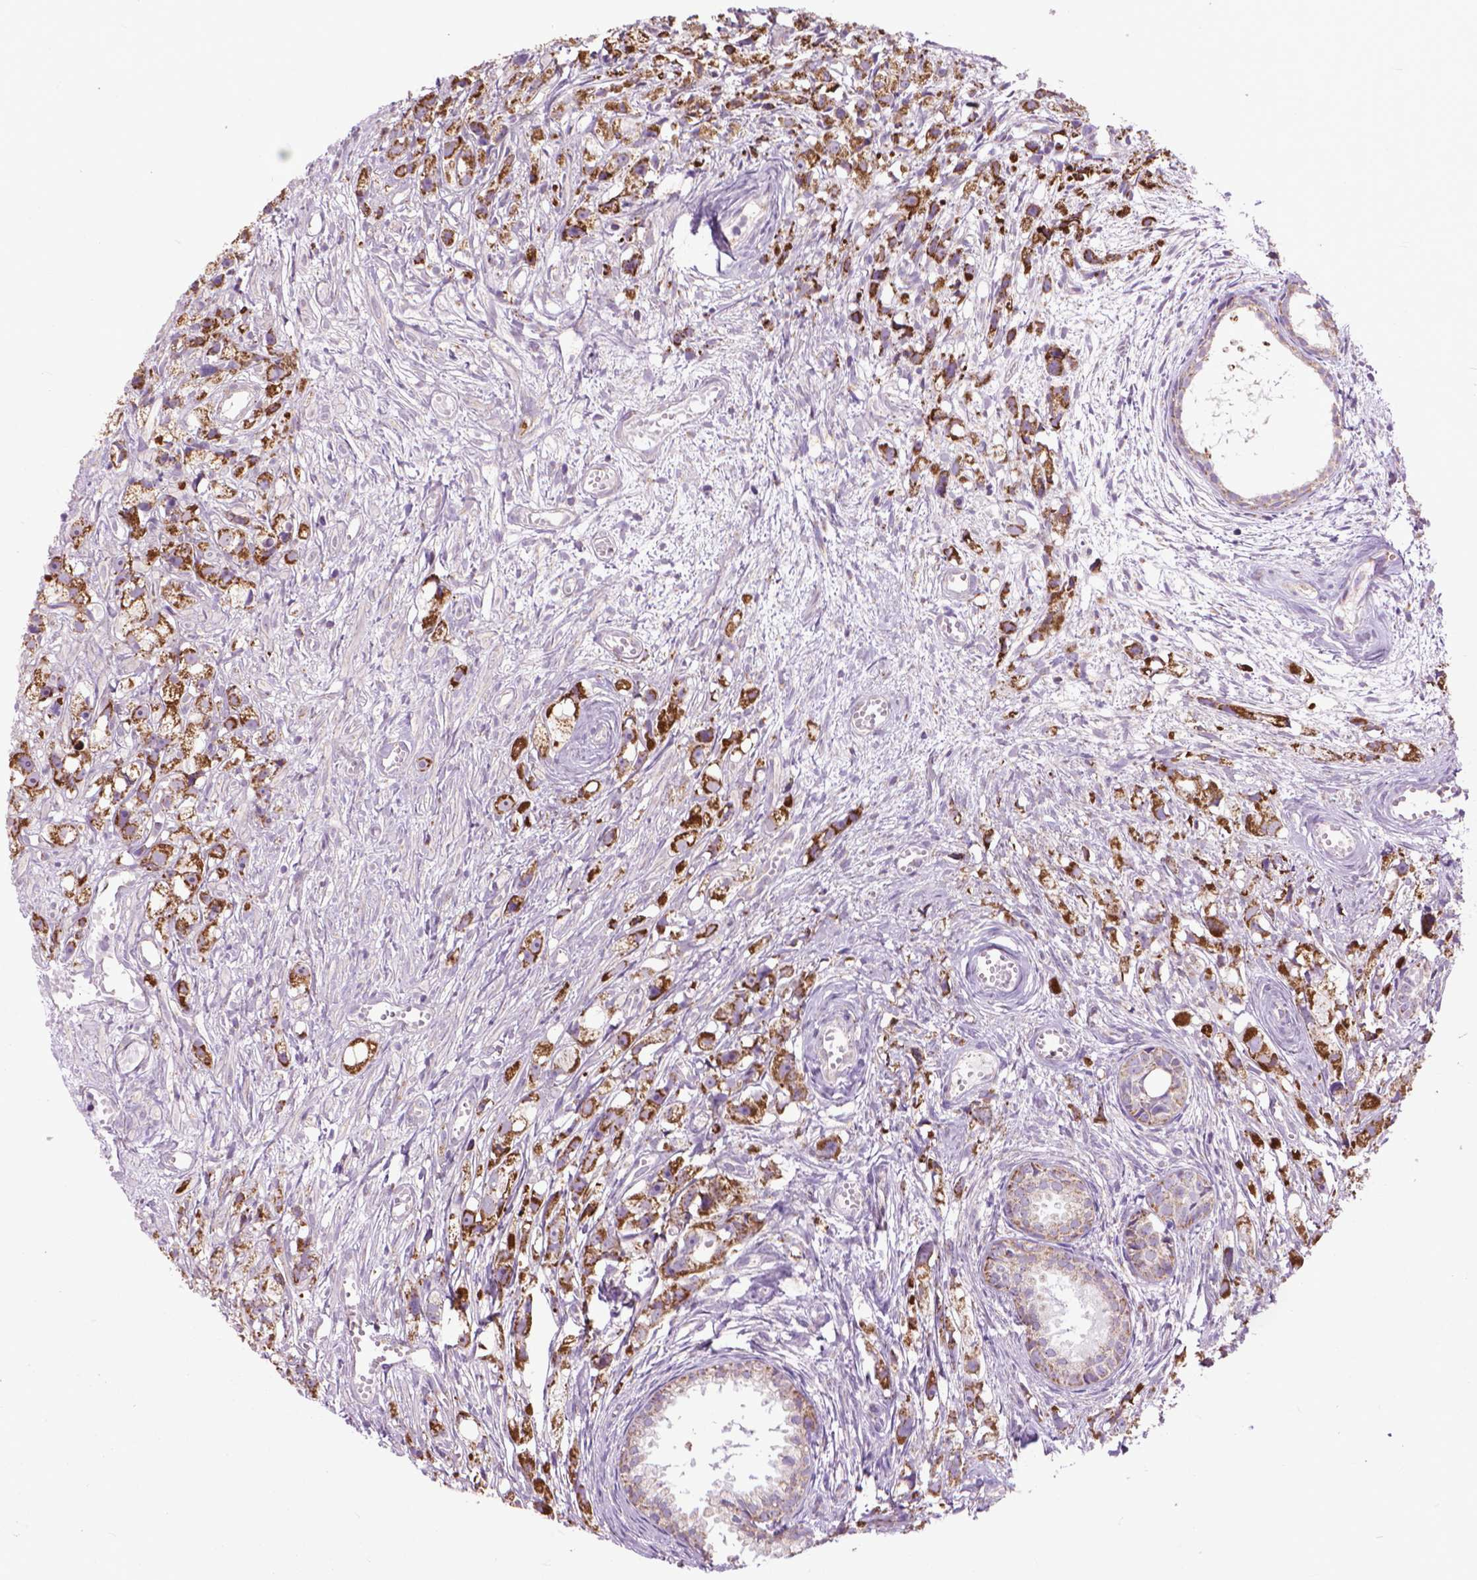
{"staining": {"intensity": "strong", "quantity": ">75%", "location": "cytoplasmic/membranous"}, "tissue": "prostate cancer", "cell_type": "Tumor cells", "image_type": "cancer", "snomed": [{"axis": "morphology", "description": "Adenocarcinoma, High grade"}, {"axis": "topography", "description": "Prostate"}], "caption": "Immunohistochemical staining of prostate cancer (adenocarcinoma (high-grade)) demonstrates high levels of strong cytoplasmic/membranous expression in approximately >75% of tumor cells. (Stains: DAB (3,3'-diaminobenzidine) in brown, nuclei in blue, Microscopy: brightfield microscopy at high magnification).", "gene": "VDAC1", "patient": {"sex": "male", "age": 75}}